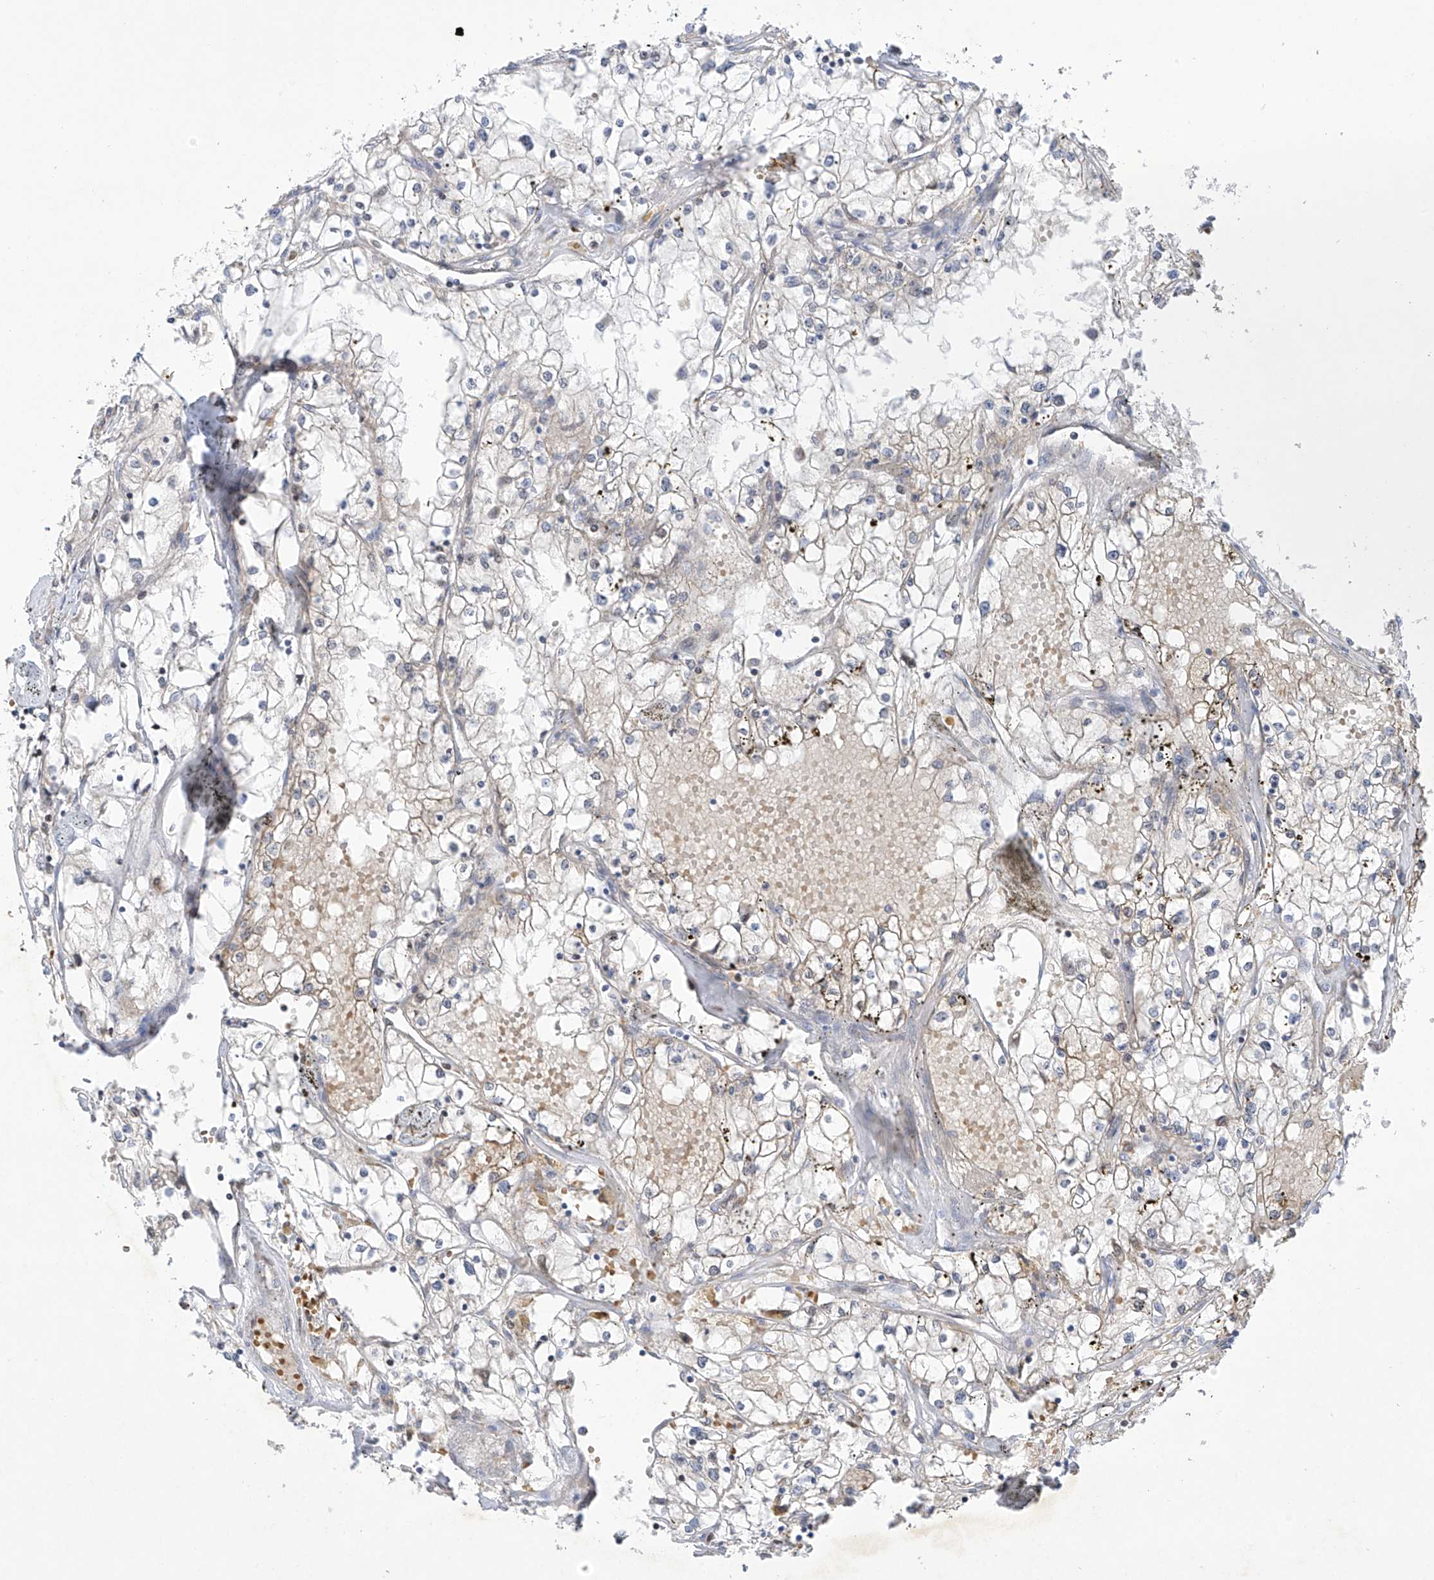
{"staining": {"intensity": "weak", "quantity": "<25%", "location": "cytoplasmic/membranous"}, "tissue": "renal cancer", "cell_type": "Tumor cells", "image_type": "cancer", "snomed": [{"axis": "morphology", "description": "Adenocarcinoma, NOS"}, {"axis": "topography", "description": "Kidney"}], "caption": "Tumor cells are negative for protein expression in human adenocarcinoma (renal). The staining is performed using DAB brown chromogen with nuclei counter-stained in using hematoxylin.", "gene": "METTL18", "patient": {"sex": "male", "age": 56}}